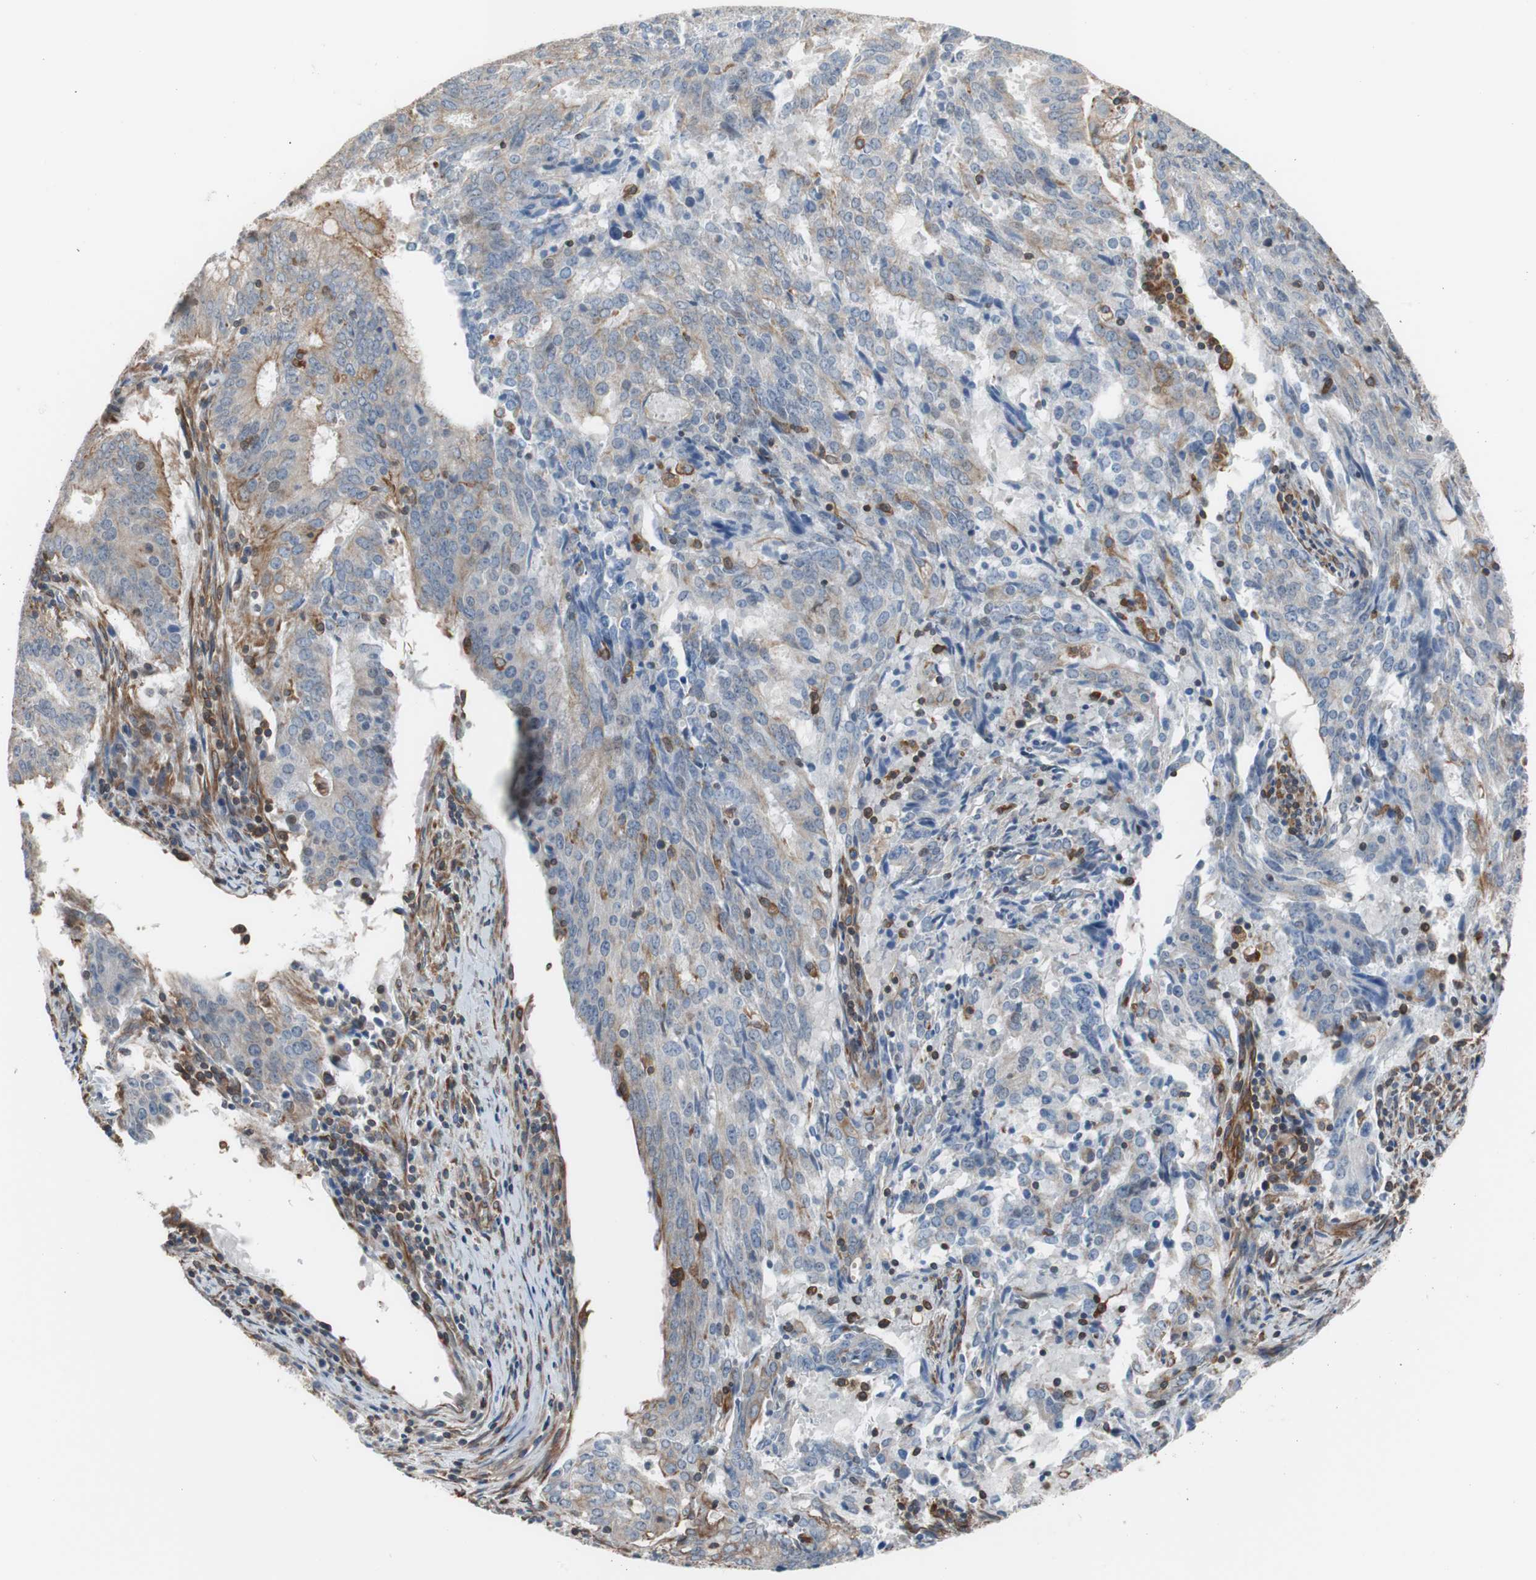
{"staining": {"intensity": "weak", "quantity": "25%-75%", "location": "cytoplasmic/membranous"}, "tissue": "cervical cancer", "cell_type": "Tumor cells", "image_type": "cancer", "snomed": [{"axis": "morphology", "description": "Adenocarcinoma, NOS"}, {"axis": "topography", "description": "Cervix"}], "caption": "A brown stain highlights weak cytoplasmic/membranous expression of a protein in human adenocarcinoma (cervical) tumor cells.", "gene": "KIF3B", "patient": {"sex": "female", "age": 44}}